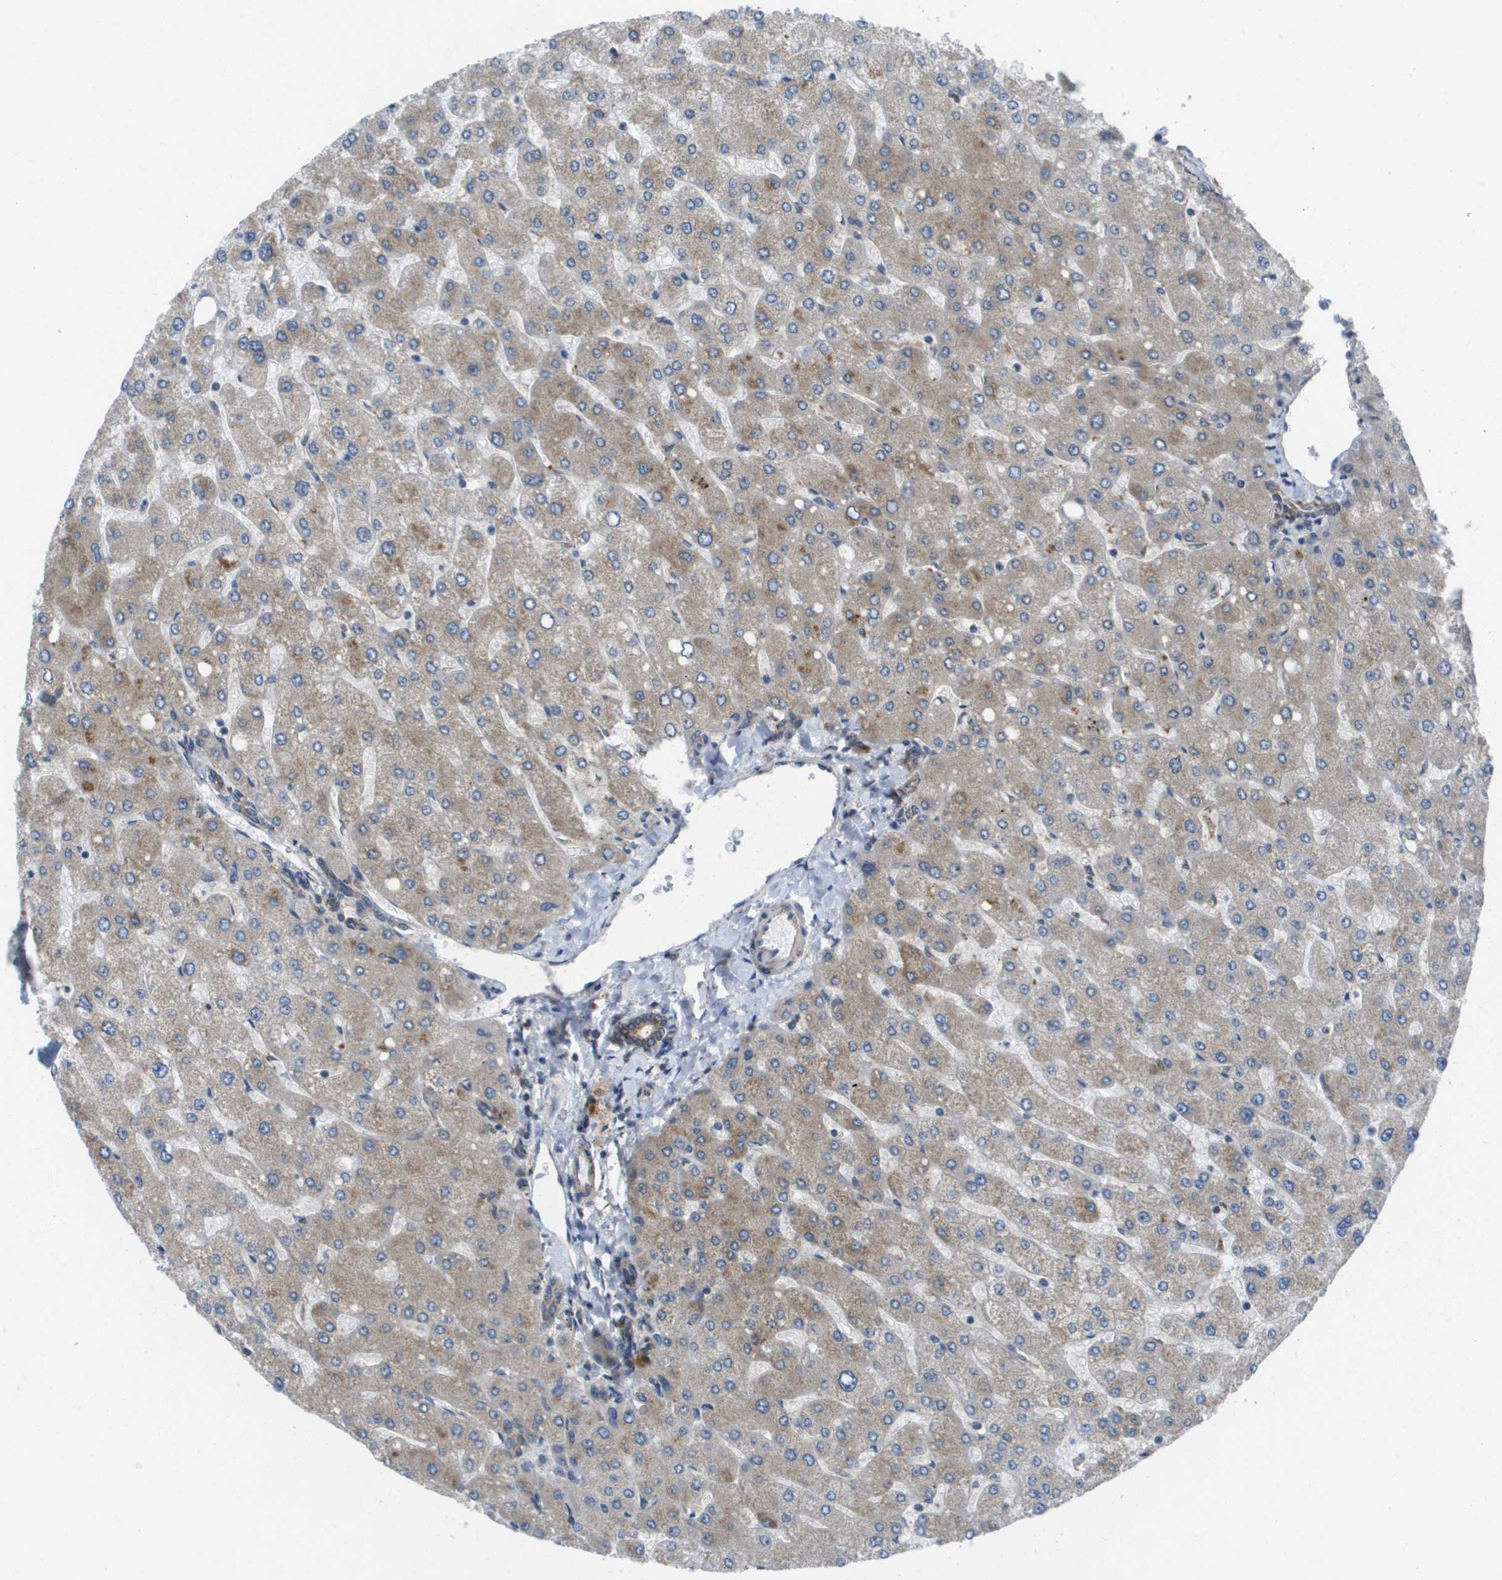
{"staining": {"intensity": "moderate", "quantity": ">75%", "location": "cytoplasmic/membranous"}, "tissue": "liver", "cell_type": "Cholangiocytes", "image_type": "normal", "snomed": [{"axis": "morphology", "description": "Normal tissue, NOS"}, {"axis": "topography", "description": "Liver"}], "caption": "IHC image of unremarkable human liver stained for a protein (brown), which displays medium levels of moderate cytoplasmic/membranous expression in about >75% of cholangiocytes.", "gene": "FIS1", "patient": {"sex": "male", "age": 55}}